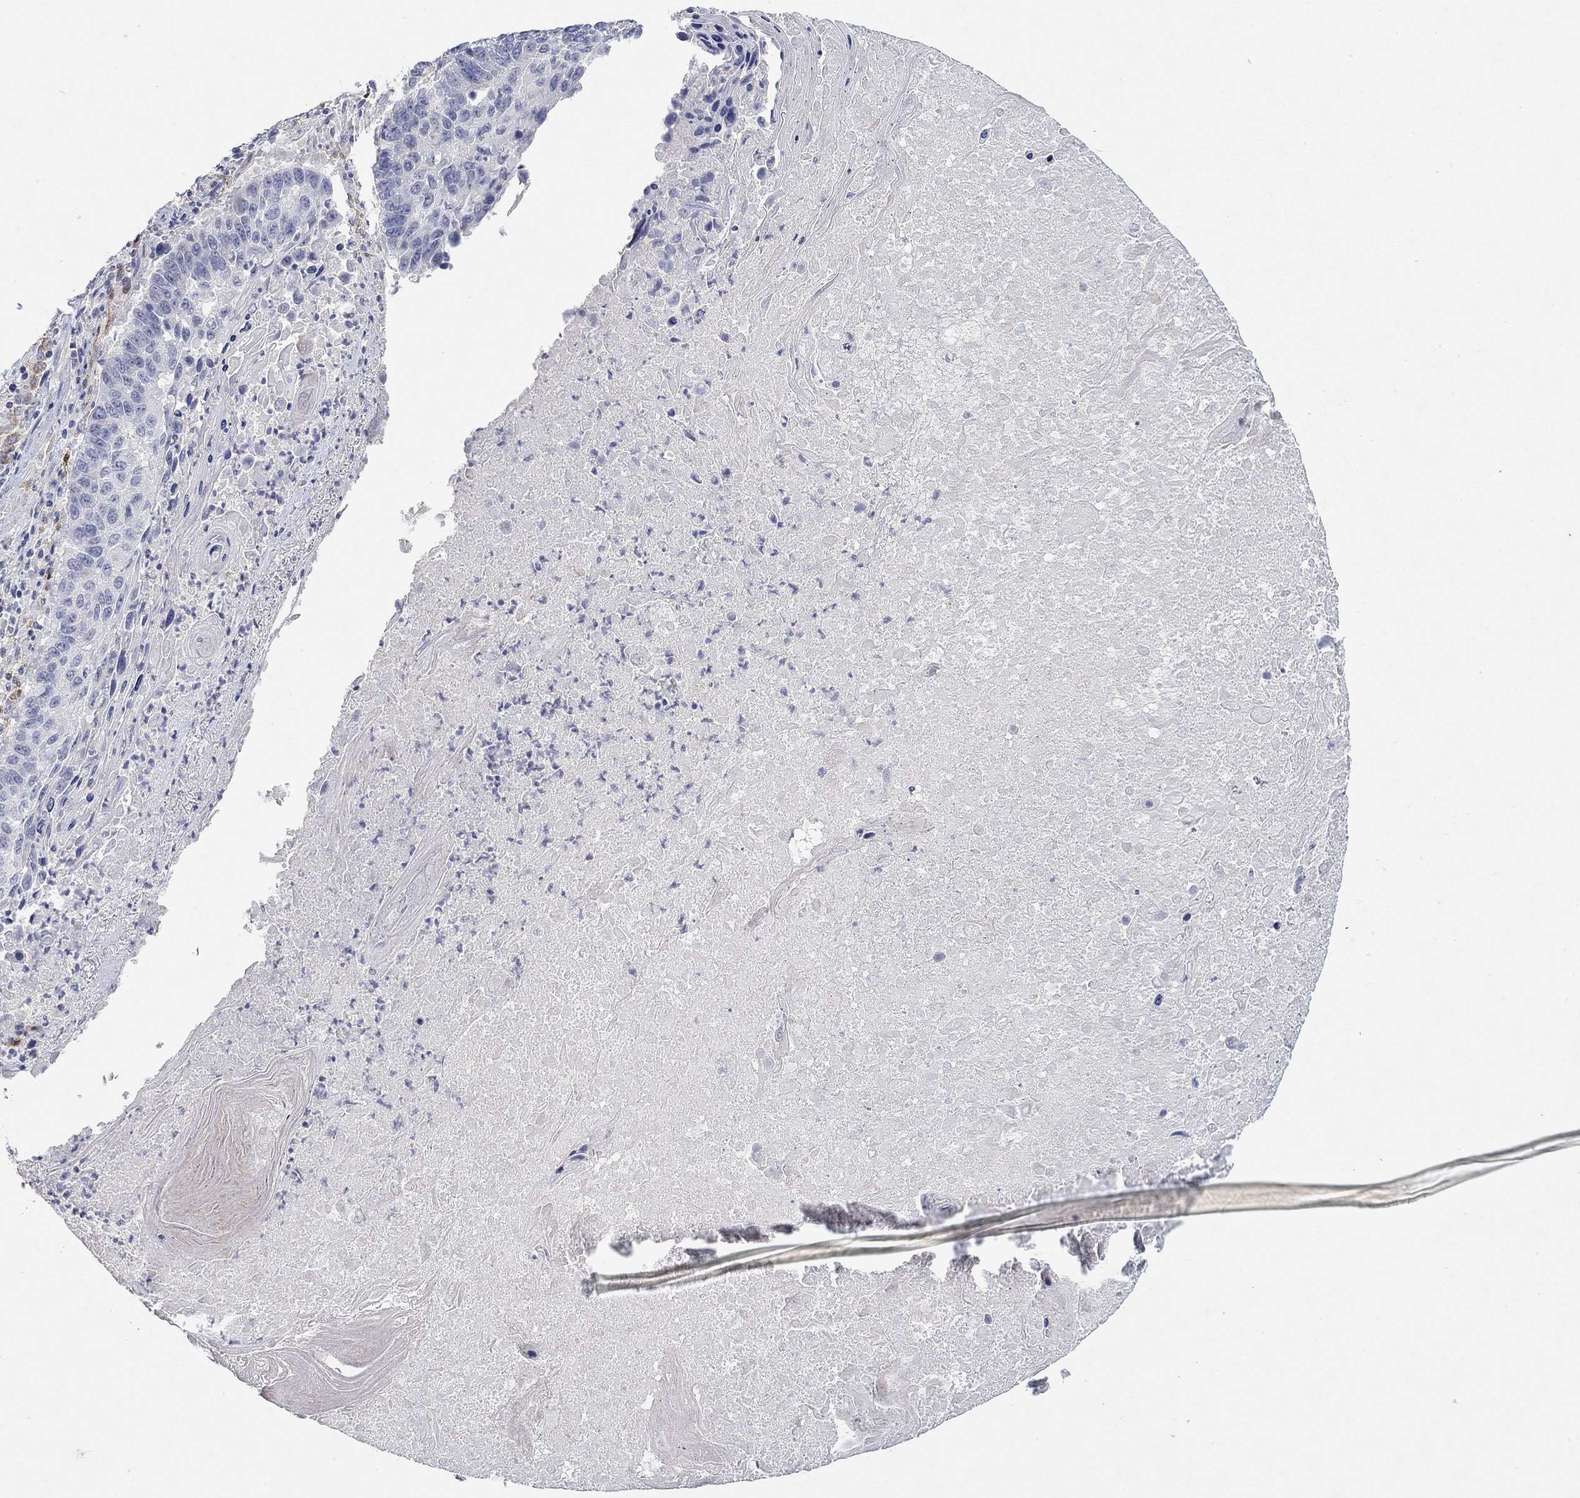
{"staining": {"intensity": "negative", "quantity": "none", "location": "none"}, "tissue": "lung cancer", "cell_type": "Tumor cells", "image_type": "cancer", "snomed": [{"axis": "morphology", "description": "Squamous cell carcinoma, NOS"}, {"axis": "topography", "description": "Lung"}], "caption": "This photomicrograph is of squamous cell carcinoma (lung) stained with IHC to label a protein in brown with the nuclei are counter-stained blue. There is no positivity in tumor cells.", "gene": "VAT1L", "patient": {"sex": "male", "age": 73}}